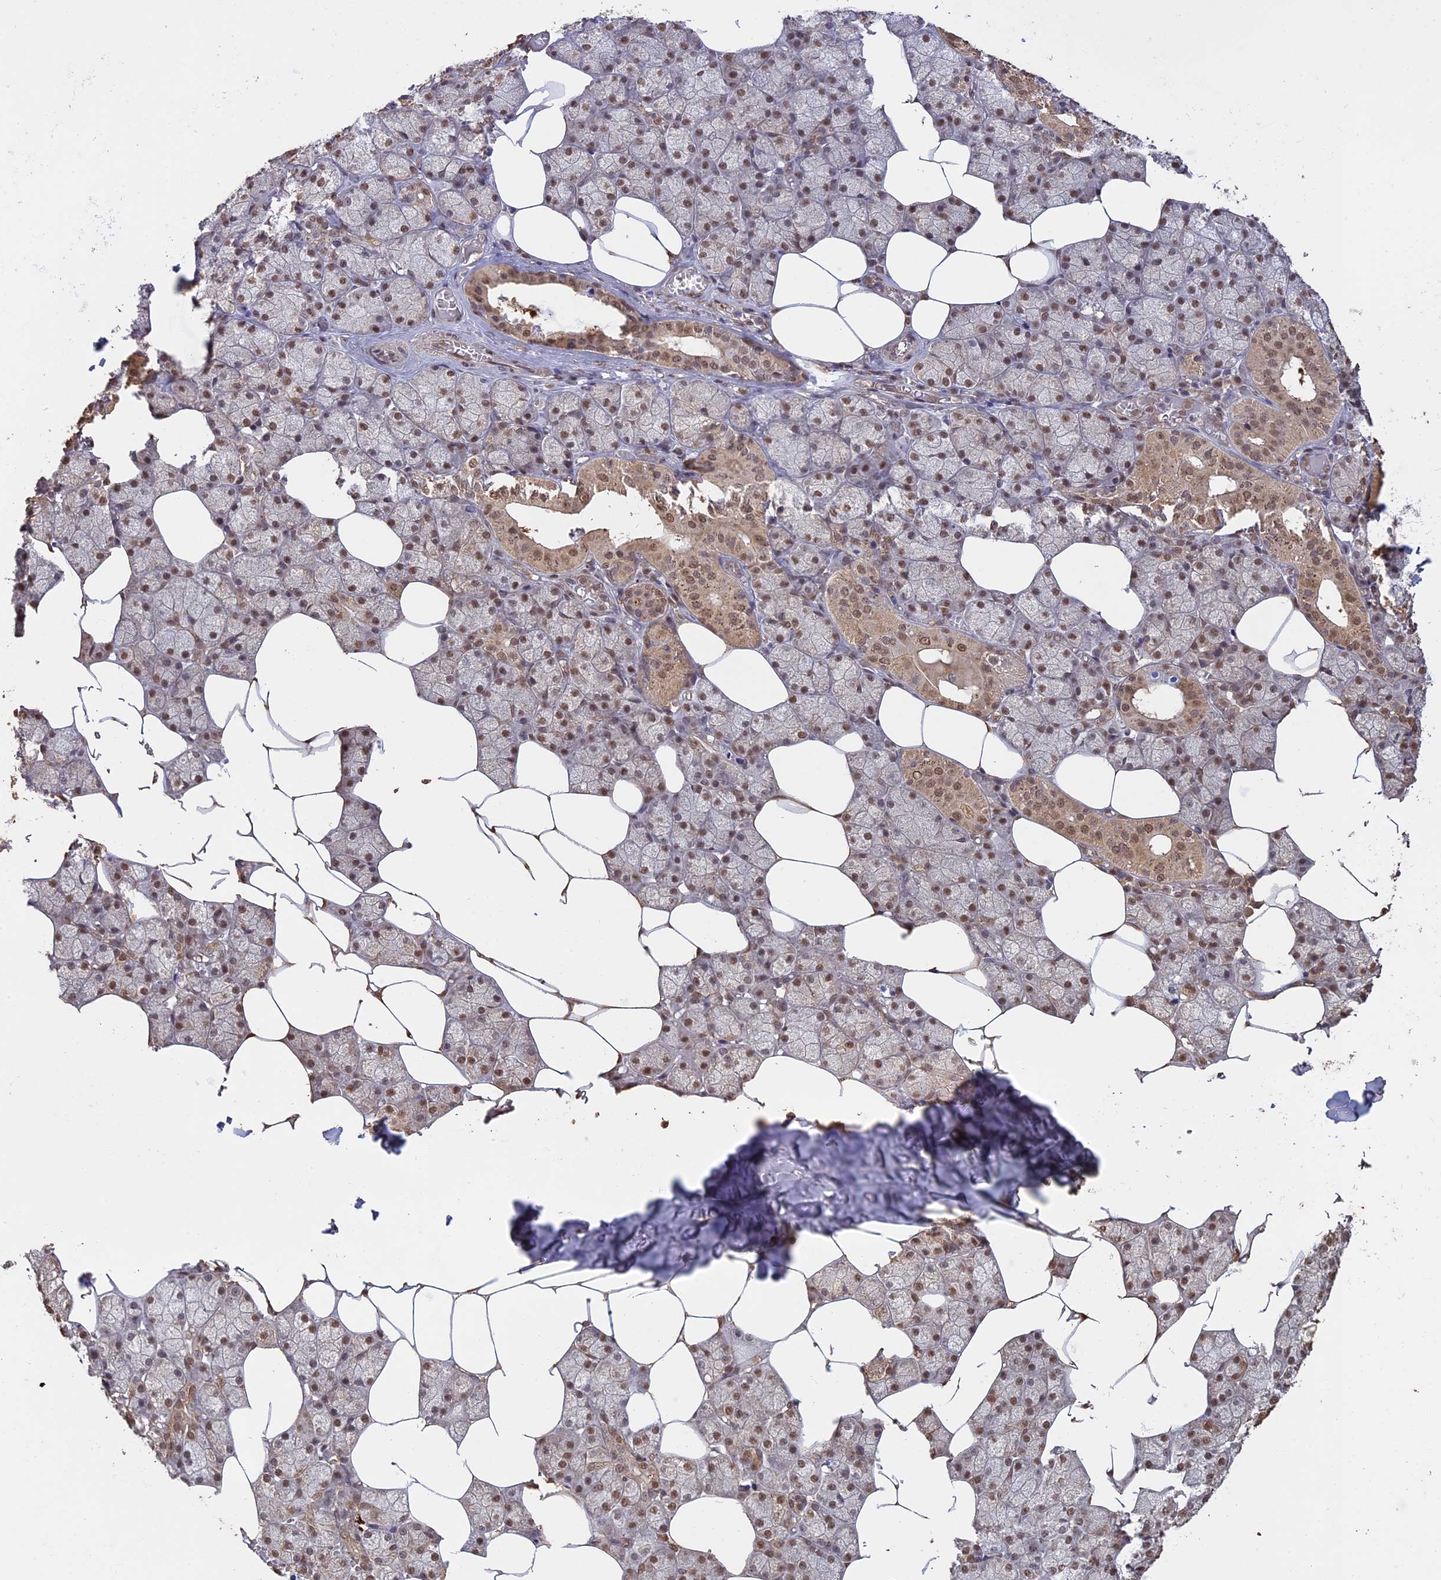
{"staining": {"intensity": "moderate", "quantity": ">75%", "location": "nuclear"}, "tissue": "salivary gland", "cell_type": "Glandular cells", "image_type": "normal", "snomed": [{"axis": "morphology", "description": "Normal tissue, NOS"}, {"axis": "topography", "description": "Salivary gland"}], "caption": "Protein expression analysis of unremarkable human salivary gland reveals moderate nuclear expression in approximately >75% of glandular cells. The protein of interest is stained brown, and the nuclei are stained in blue (DAB (3,3'-diaminobenzidine) IHC with brightfield microscopy, high magnification).", "gene": "PSMC6", "patient": {"sex": "male", "age": 62}}